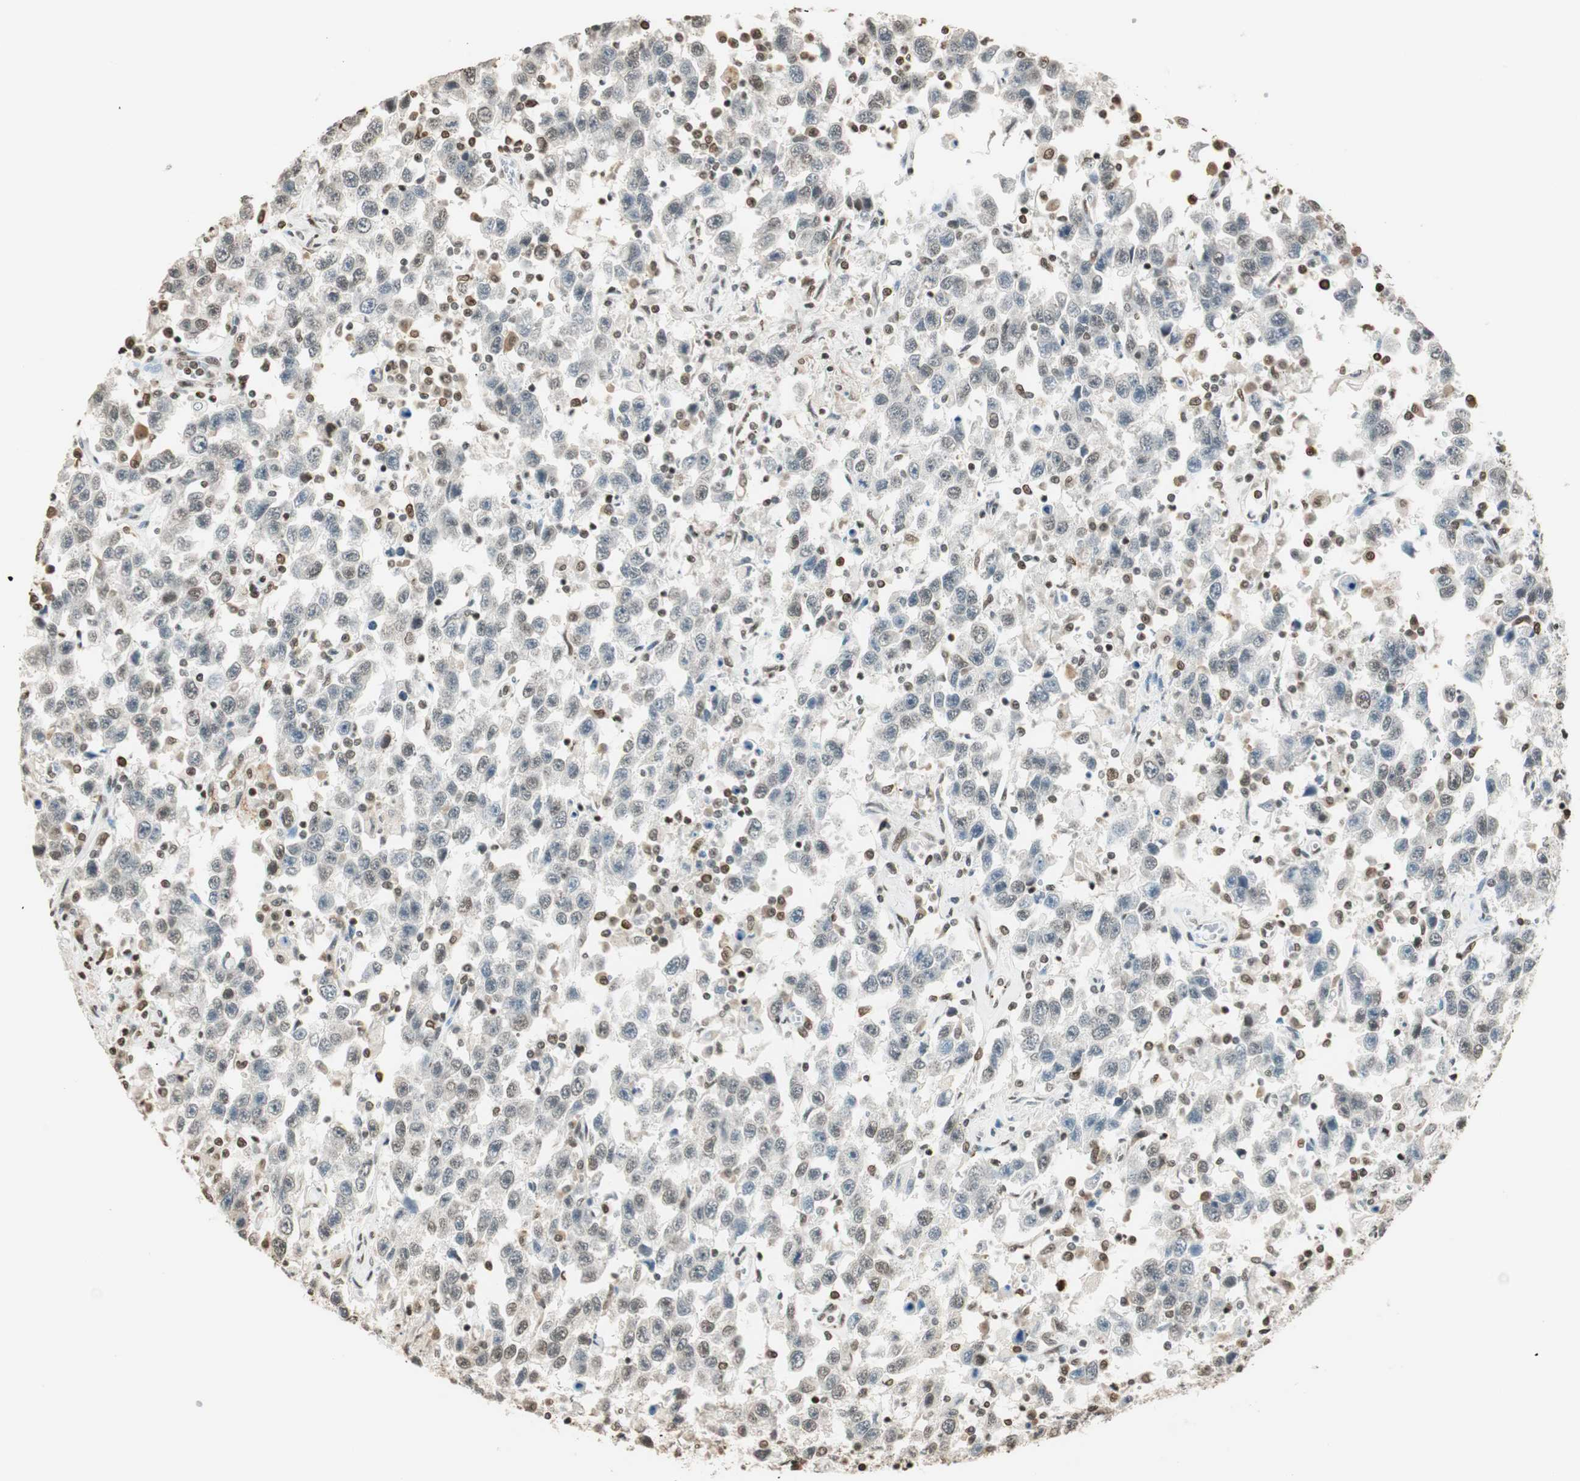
{"staining": {"intensity": "weak", "quantity": "<25%", "location": "nuclear"}, "tissue": "testis cancer", "cell_type": "Tumor cells", "image_type": "cancer", "snomed": [{"axis": "morphology", "description": "Seminoma, NOS"}, {"axis": "topography", "description": "Testis"}], "caption": "This is a photomicrograph of immunohistochemistry staining of testis cancer, which shows no staining in tumor cells. (Brightfield microscopy of DAB immunohistochemistry at high magnification).", "gene": "FANCG", "patient": {"sex": "male", "age": 41}}